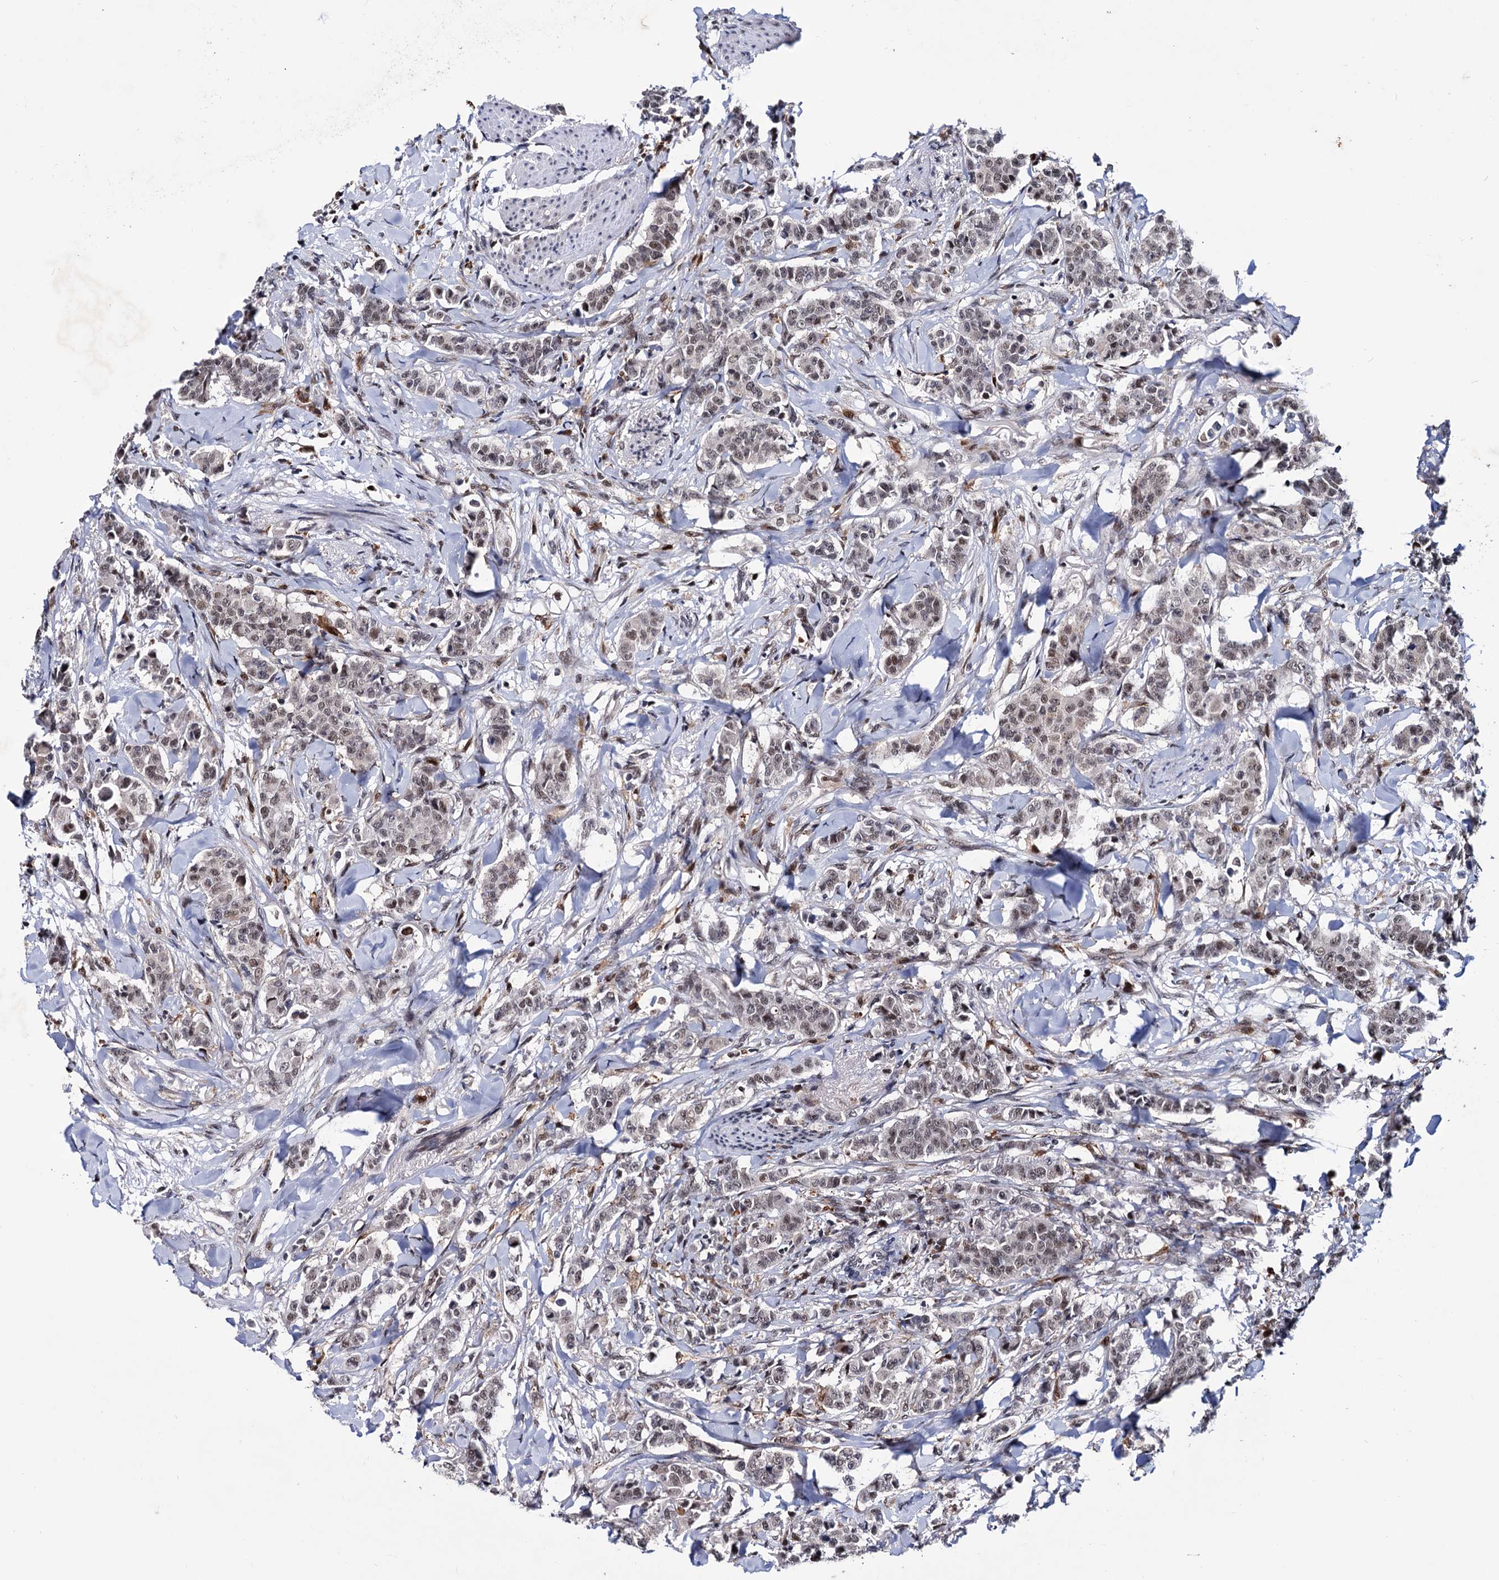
{"staining": {"intensity": "weak", "quantity": "25%-75%", "location": "nuclear"}, "tissue": "breast cancer", "cell_type": "Tumor cells", "image_type": "cancer", "snomed": [{"axis": "morphology", "description": "Duct carcinoma"}, {"axis": "topography", "description": "Breast"}], "caption": "Immunohistochemistry micrograph of breast cancer (invasive ductal carcinoma) stained for a protein (brown), which demonstrates low levels of weak nuclear staining in approximately 25%-75% of tumor cells.", "gene": "RNASEH2B", "patient": {"sex": "female", "age": 40}}